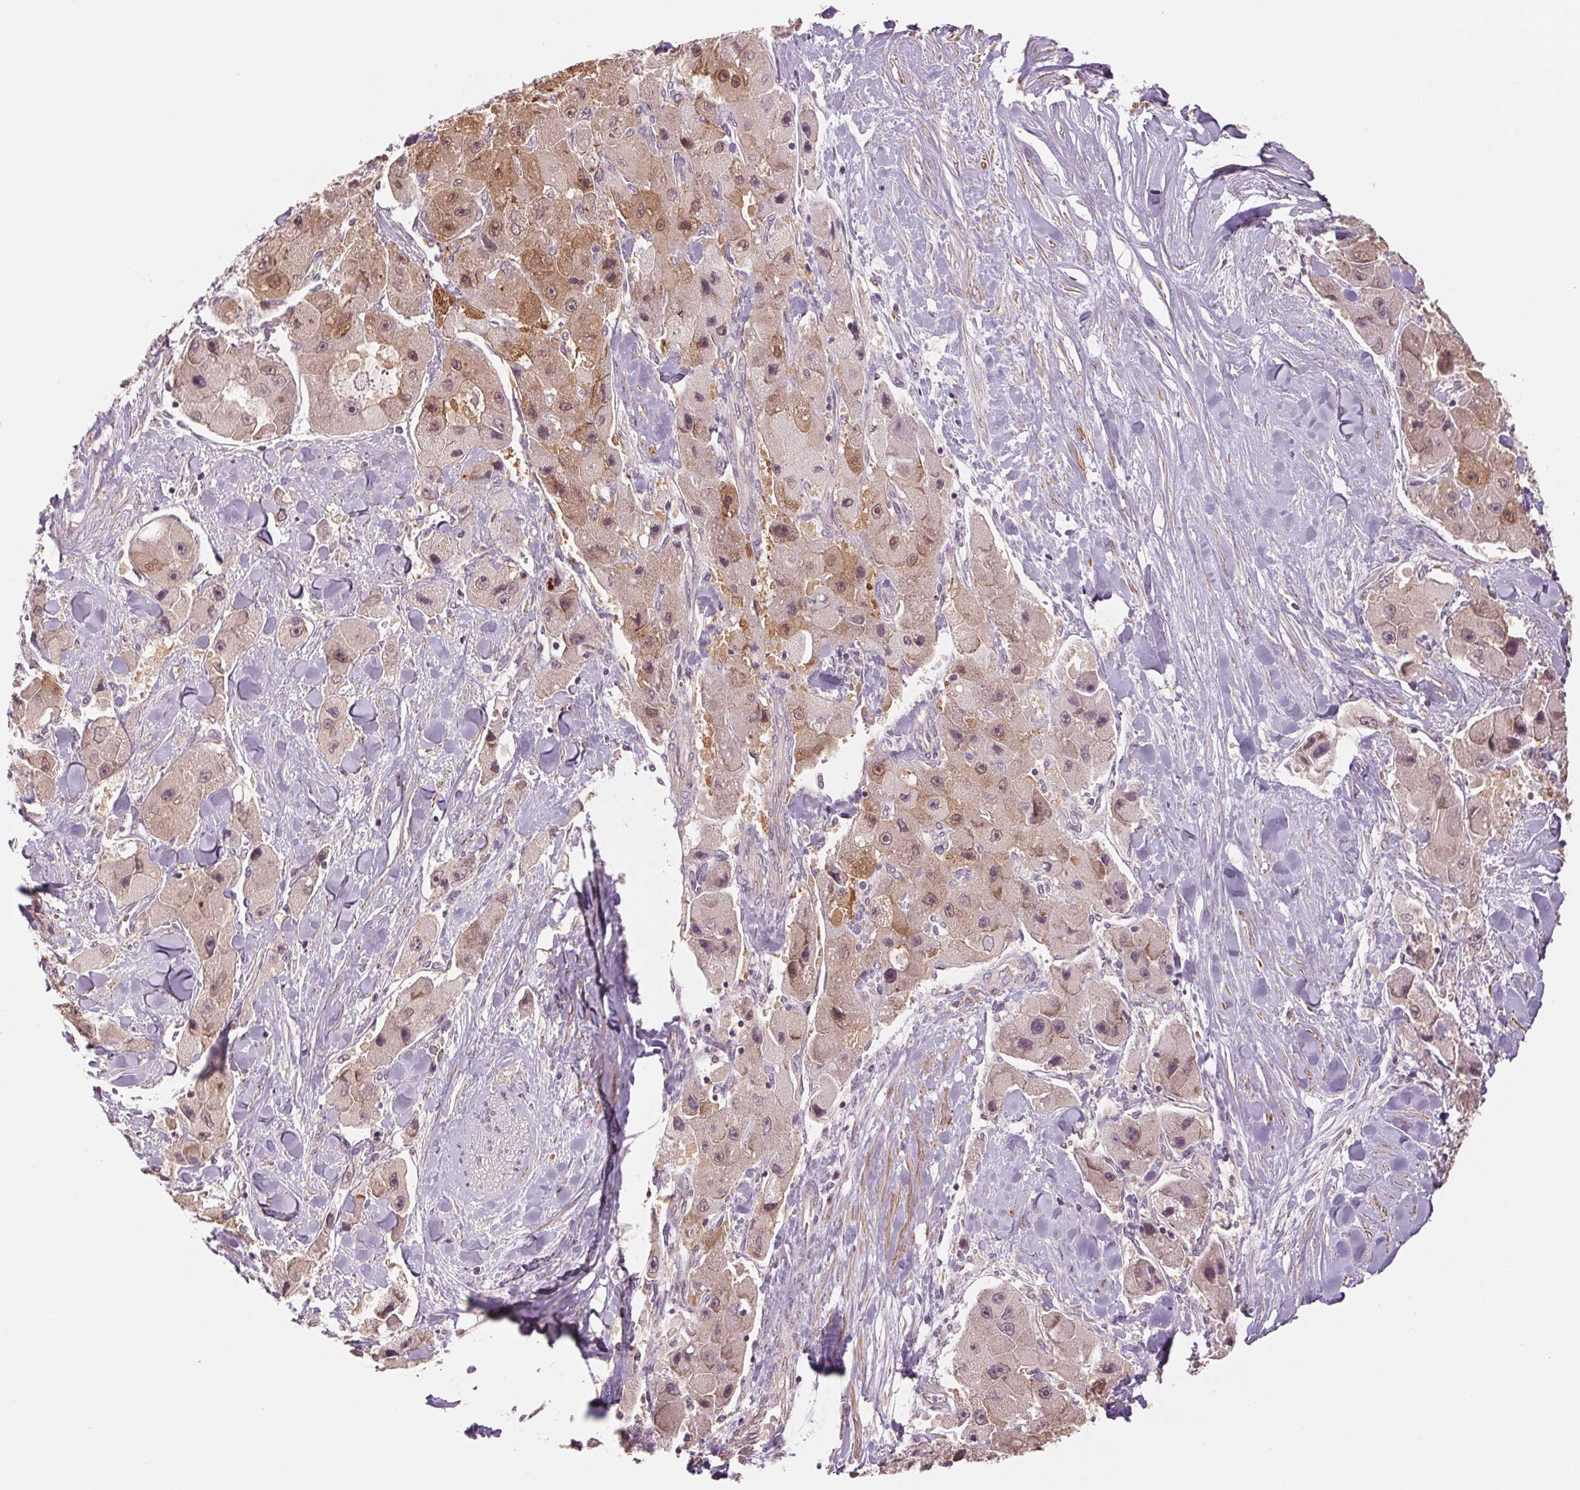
{"staining": {"intensity": "weak", "quantity": "<25%", "location": "cytoplasmic/membranous"}, "tissue": "liver cancer", "cell_type": "Tumor cells", "image_type": "cancer", "snomed": [{"axis": "morphology", "description": "Carcinoma, Hepatocellular, NOS"}, {"axis": "topography", "description": "Liver"}], "caption": "This photomicrograph is of liver hepatocellular carcinoma stained with immunohistochemistry to label a protein in brown with the nuclei are counter-stained blue. There is no staining in tumor cells.", "gene": "PPIA", "patient": {"sex": "male", "age": 24}}